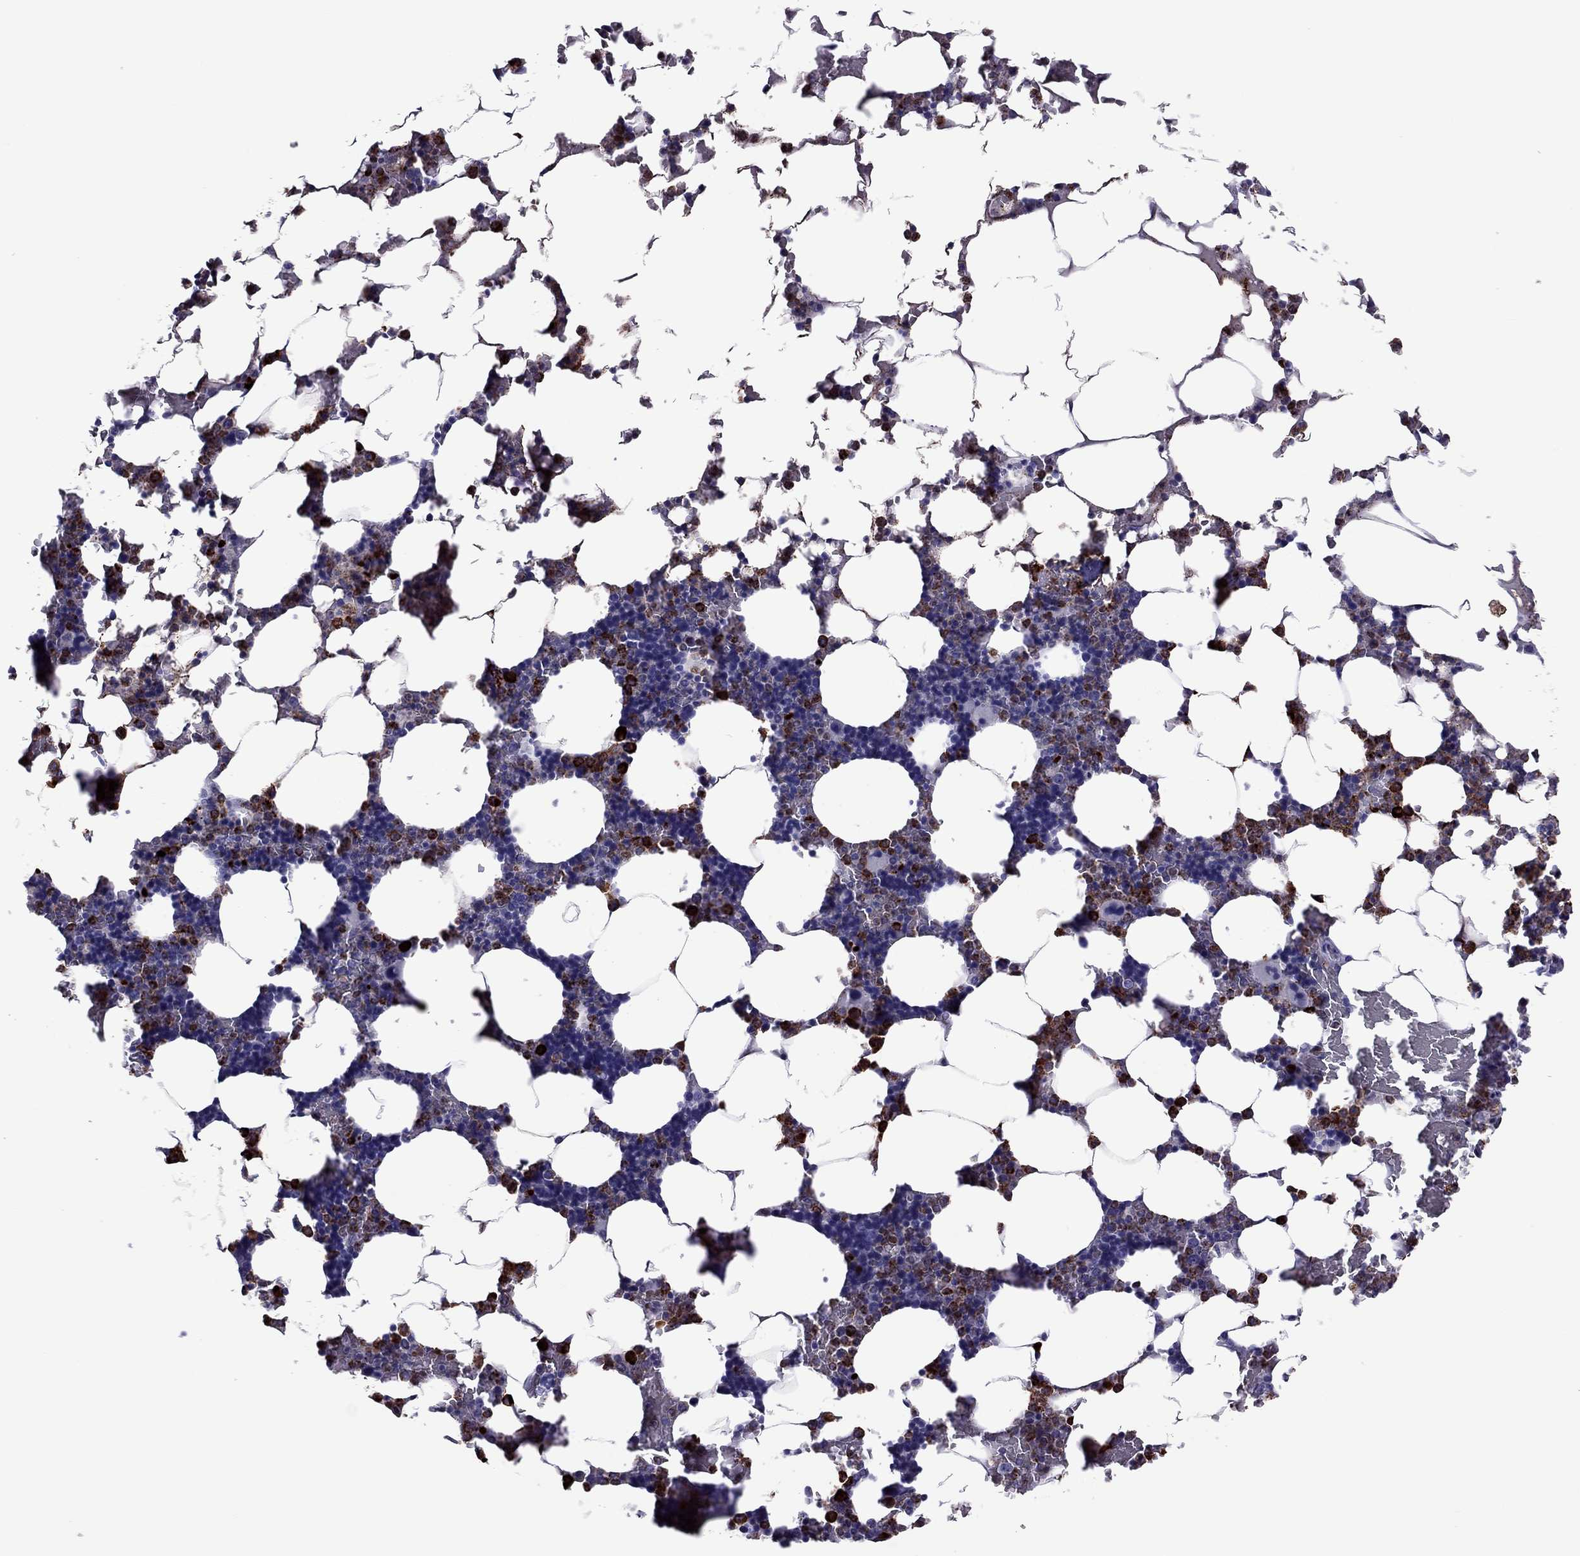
{"staining": {"intensity": "strong", "quantity": "25%-75%", "location": "cytoplasmic/membranous"}, "tissue": "bone marrow", "cell_type": "Hematopoietic cells", "image_type": "normal", "snomed": [{"axis": "morphology", "description": "Normal tissue, NOS"}, {"axis": "topography", "description": "Bone marrow"}], "caption": "Protein positivity by IHC displays strong cytoplasmic/membranous expression in approximately 25%-75% of hematopoietic cells in unremarkable bone marrow.", "gene": "CCL27", "patient": {"sex": "male", "age": 51}}